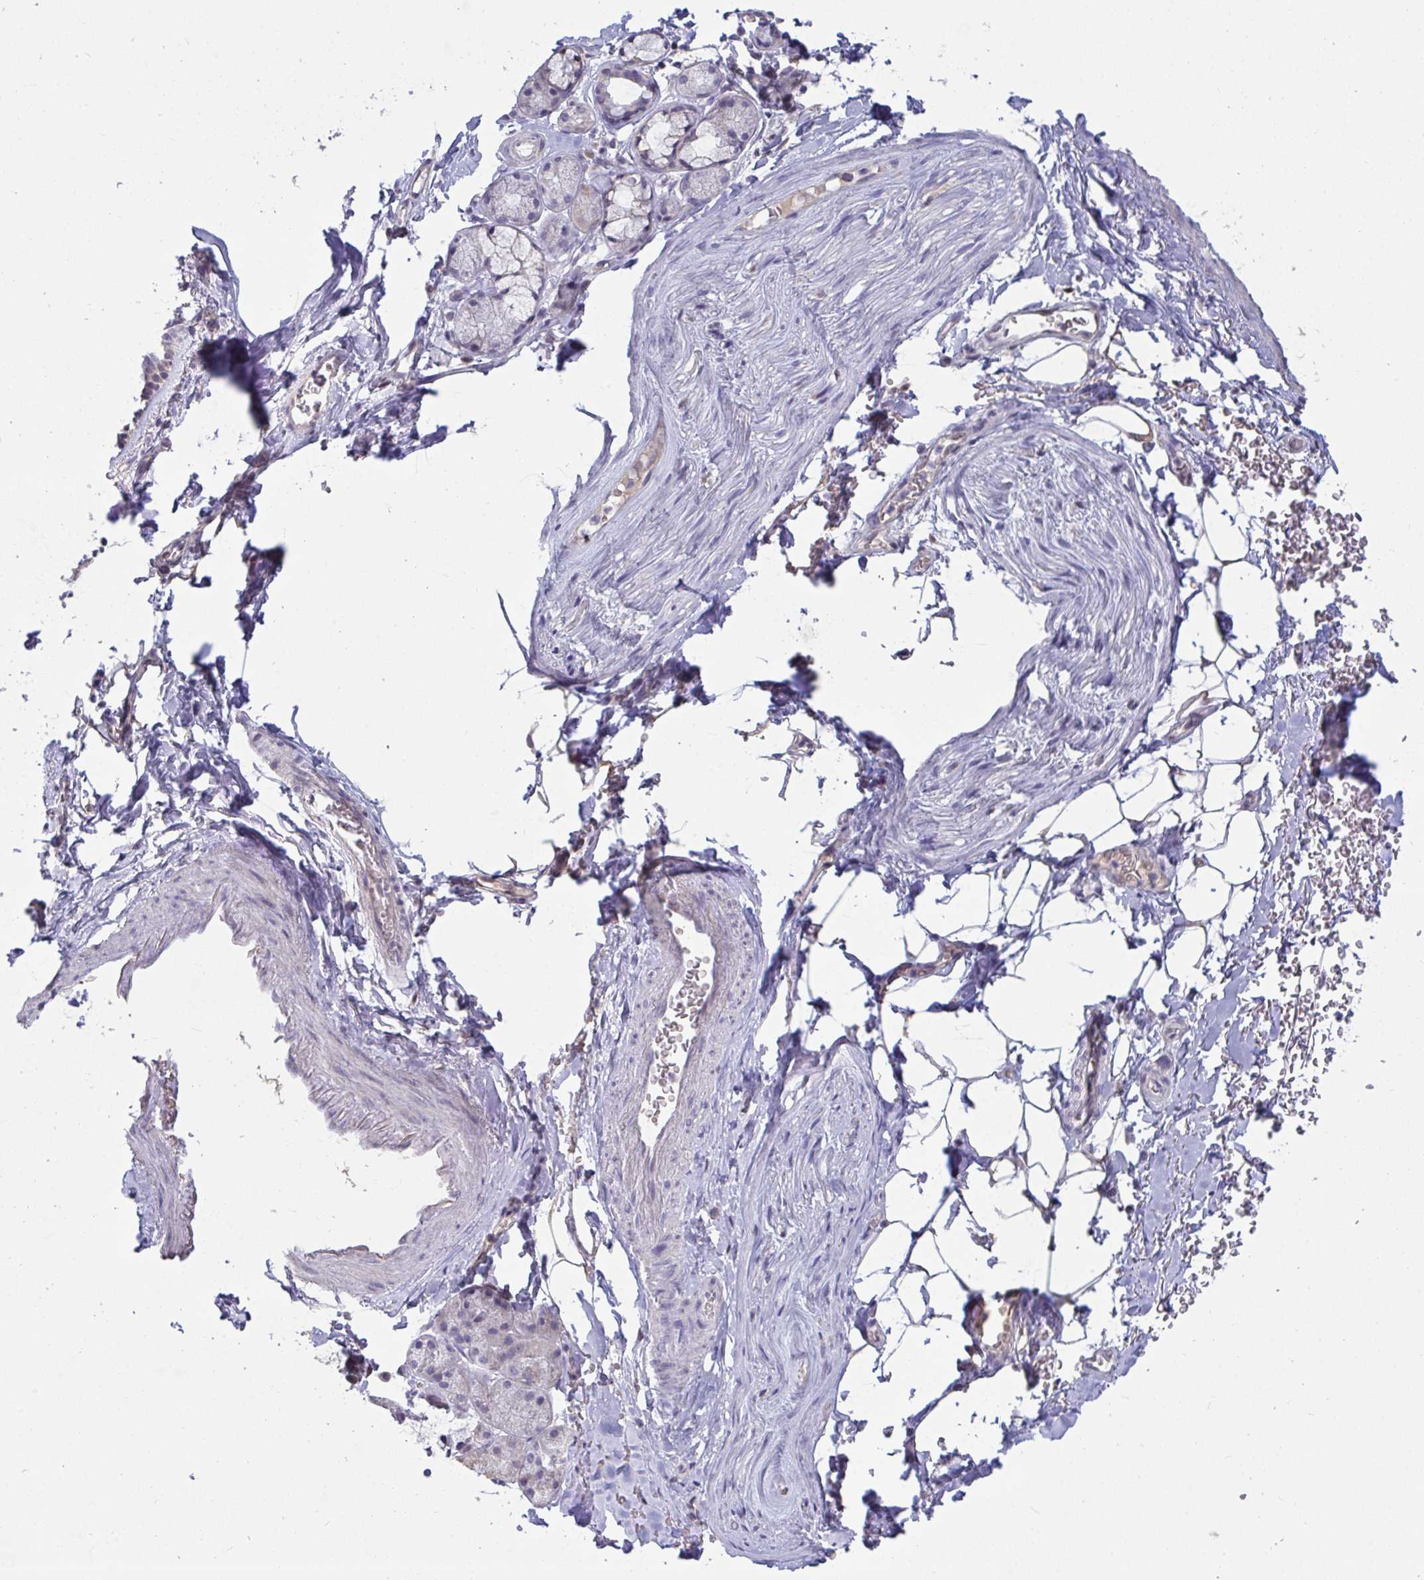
{"staining": {"intensity": "negative", "quantity": "none", "location": "none"}, "tissue": "adipose tissue", "cell_type": "Adipocytes", "image_type": "normal", "snomed": [{"axis": "morphology", "description": "Normal tissue, NOS"}, {"axis": "topography", "description": "Lymph node"}, {"axis": "topography", "description": "Cartilage tissue"}, {"axis": "topography", "description": "Bronchus"}], "caption": "The image demonstrates no staining of adipocytes in unremarkable adipose tissue.", "gene": "MYC", "patient": {"sex": "female", "age": 70}}